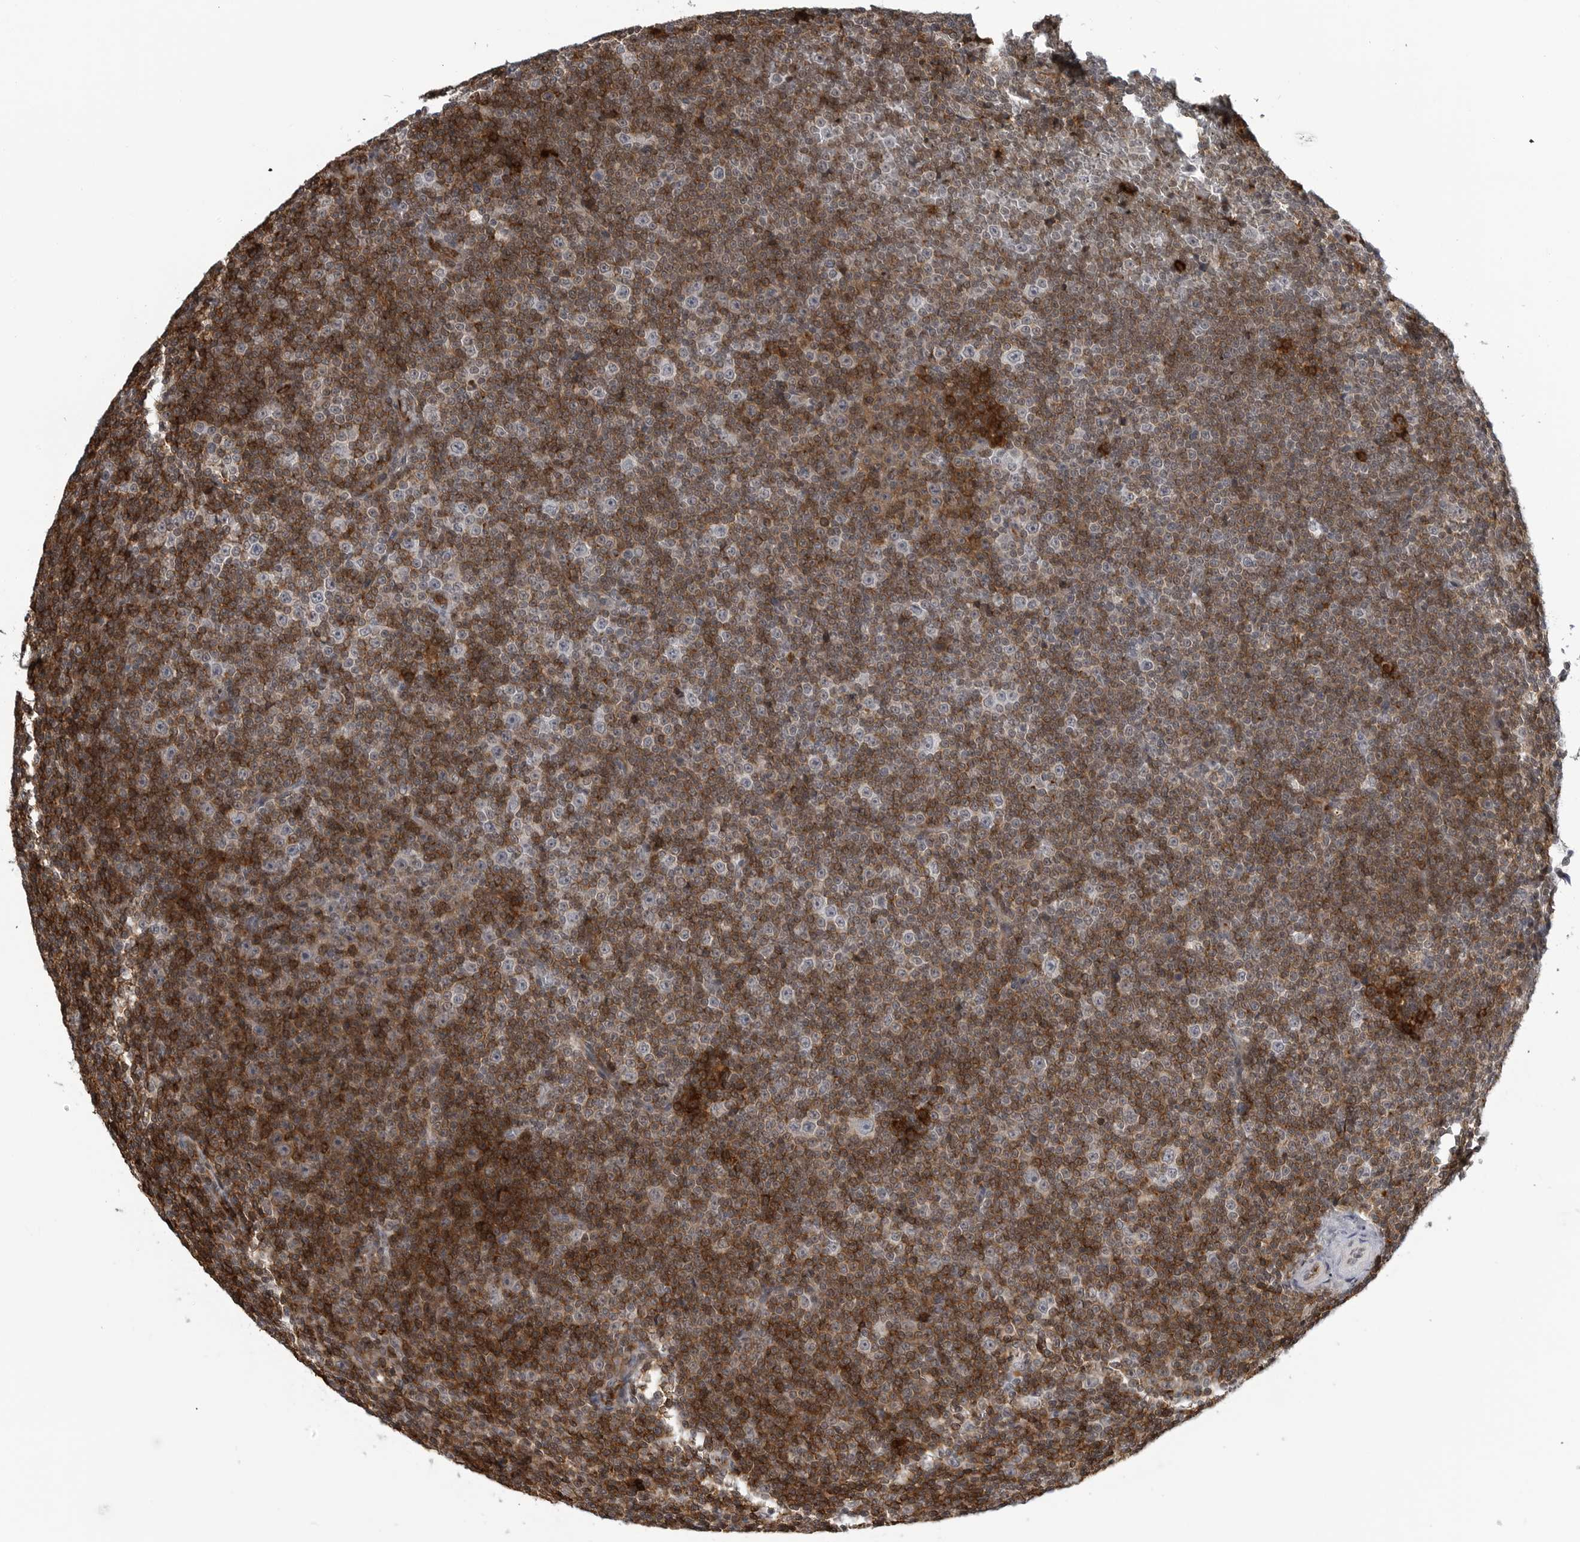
{"staining": {"intensity": "strong", "quantity": "25%-75%", "location": "cytoplasmic/membranous"}, "tissue": "lymphoma", "cell_type": "Tumor cells", "image_type": "cancer", "snomed": [{"axis": "morphology", "description": "Malignant lymphoma, non-Hodgkin's type, Low grade"}, {"axis": "topography", "description": "Lymph node"}], "caption": "Protein staining shows strong cytoplasmic/membranous staining in approximately 25%-75% of tumor cells in malignant lymphoma, non-Hodgkin's type (low-grade).", "gene": "CXCR5", "patient": {"sex": "female", "age": 67}}